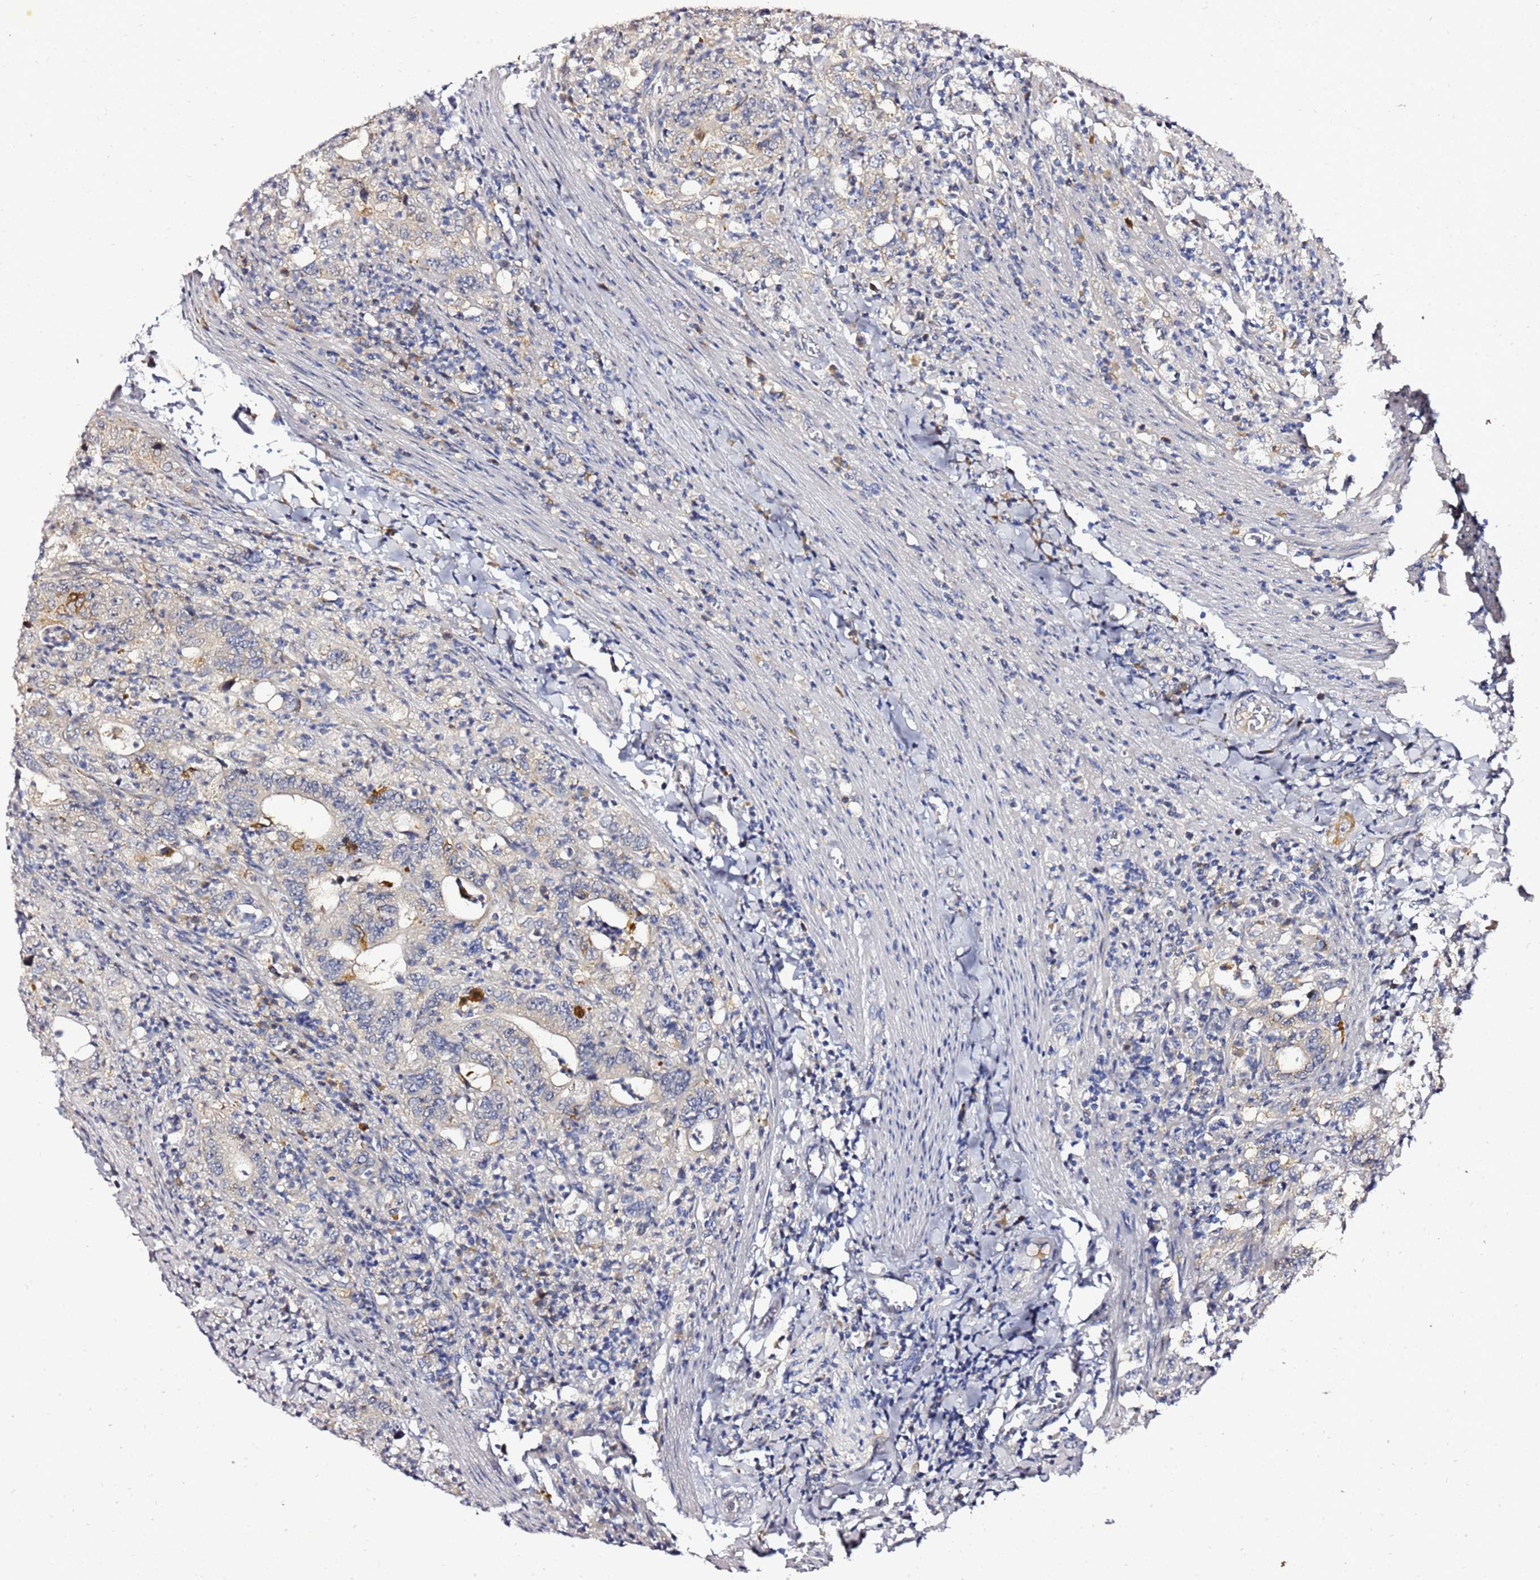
{"staining": {"intensity": "negative", "quantity": "none", "location": "none"}, "tissue": "colorectal cancer", "cell_type": "Tumor cells", "image_type": "cancer", "snomed": [{"axis": "morphology", "description": "Adenocarcinoma, NOS"}, {"axis": "topography", "description": "Colon"}], "caption": "Tumor cells show no significant protein expression in colorectal cancer (adenocarcinoma).", "gene": "NOL8", "patient": {"sex": "female", "age": 75}}